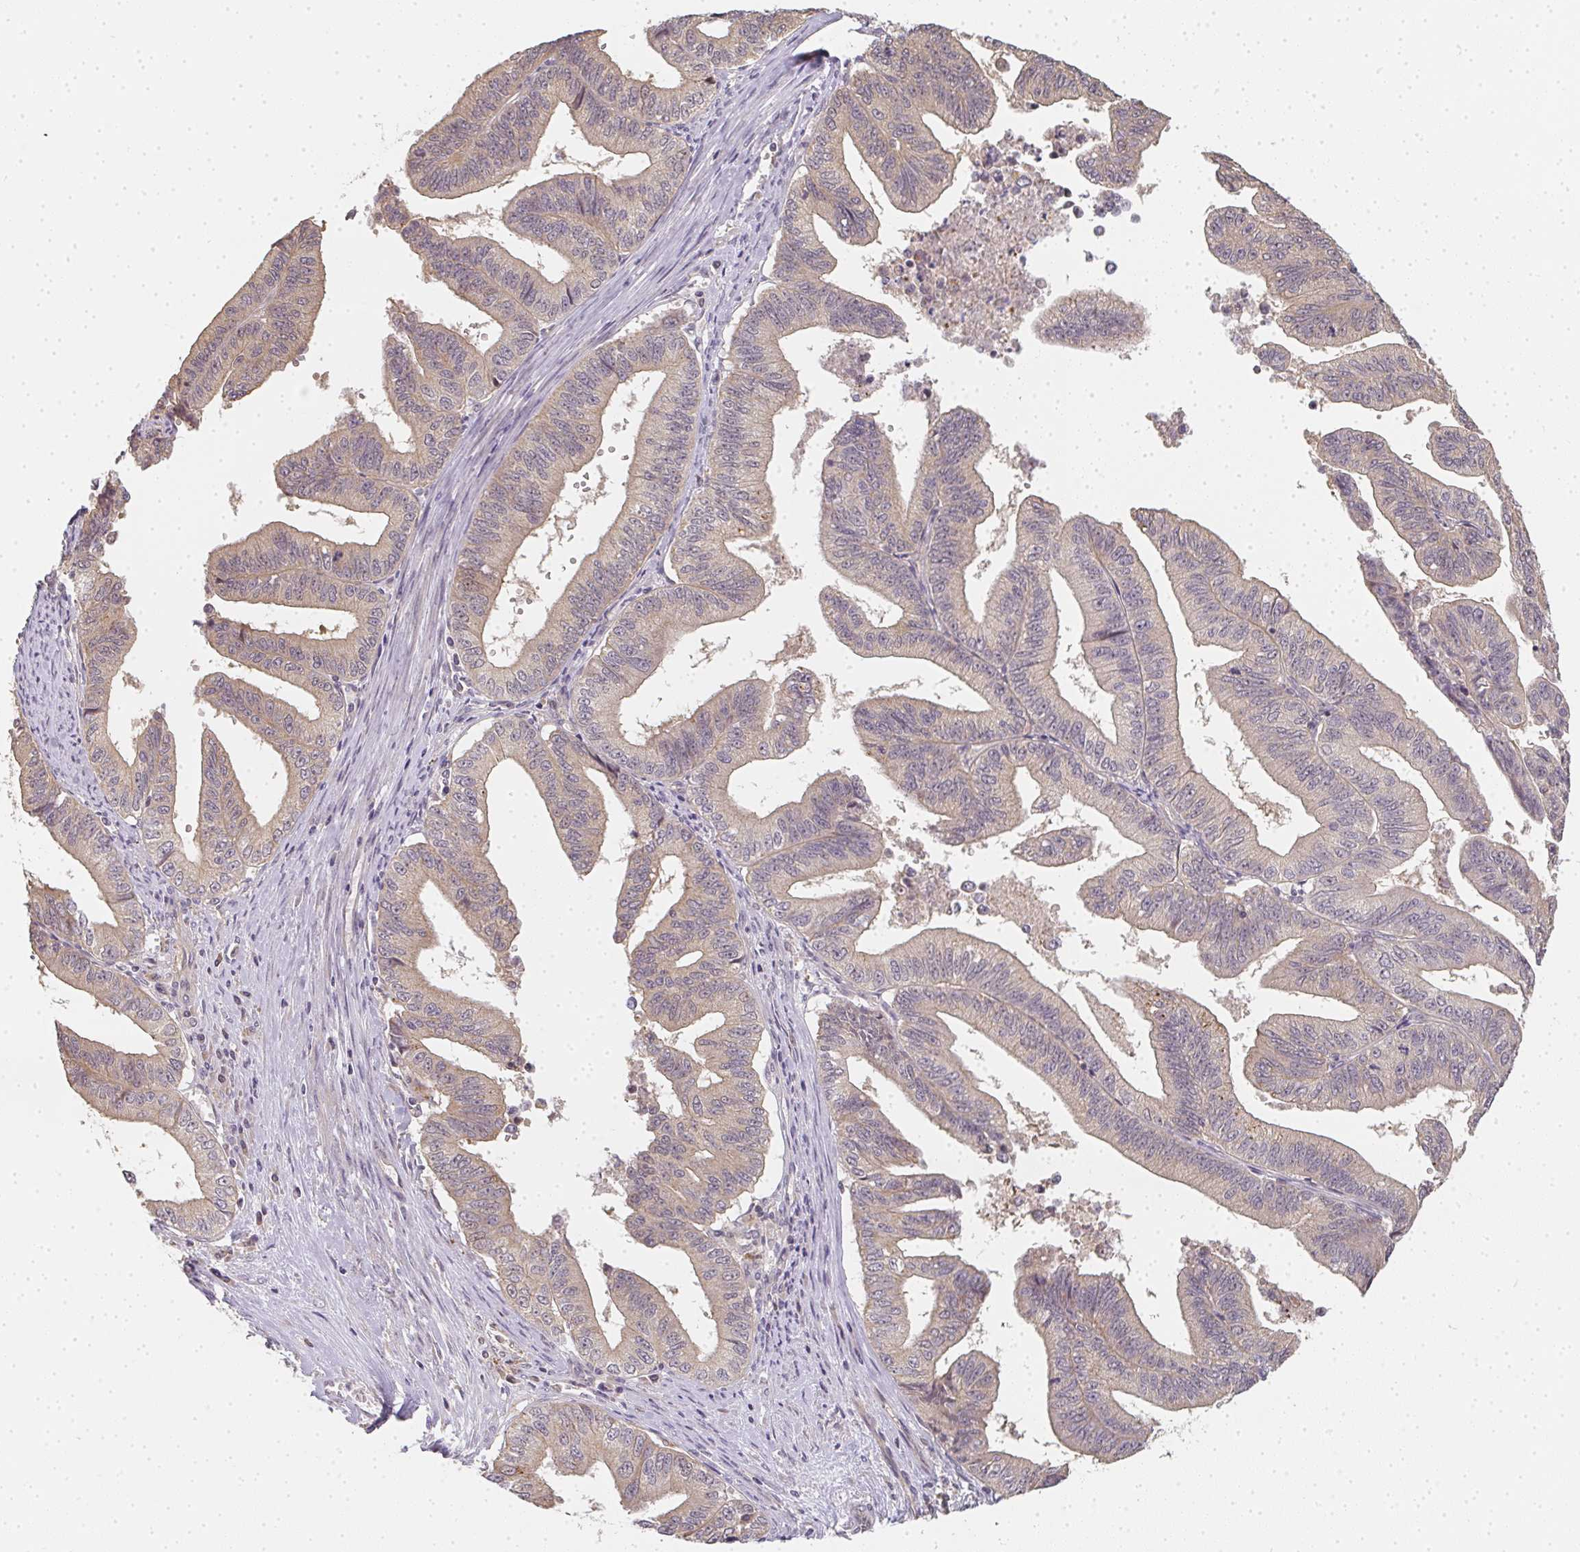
{"staining": {"intensity": "weak", "quantity": "25%-75%", "location": "cytoplasmic/membranous"}, "tissue": "endometrial cancer", "cell_type": "Tumor cells", "image_type": "cancer", "snomed": [{"axis": "morphology", "description": "Adenocarcinoma, NOS"}, {"axis": "topography", "description": "Endometrium"}], "caption": "A histopathology image of endometrial adenocarcinoma stained for a protein exhibits weak cytoplasmic/membranous brown staining in tumor cells.", "gene": "SLC35B3", "patient": {"sex": "female", "age": 65}}